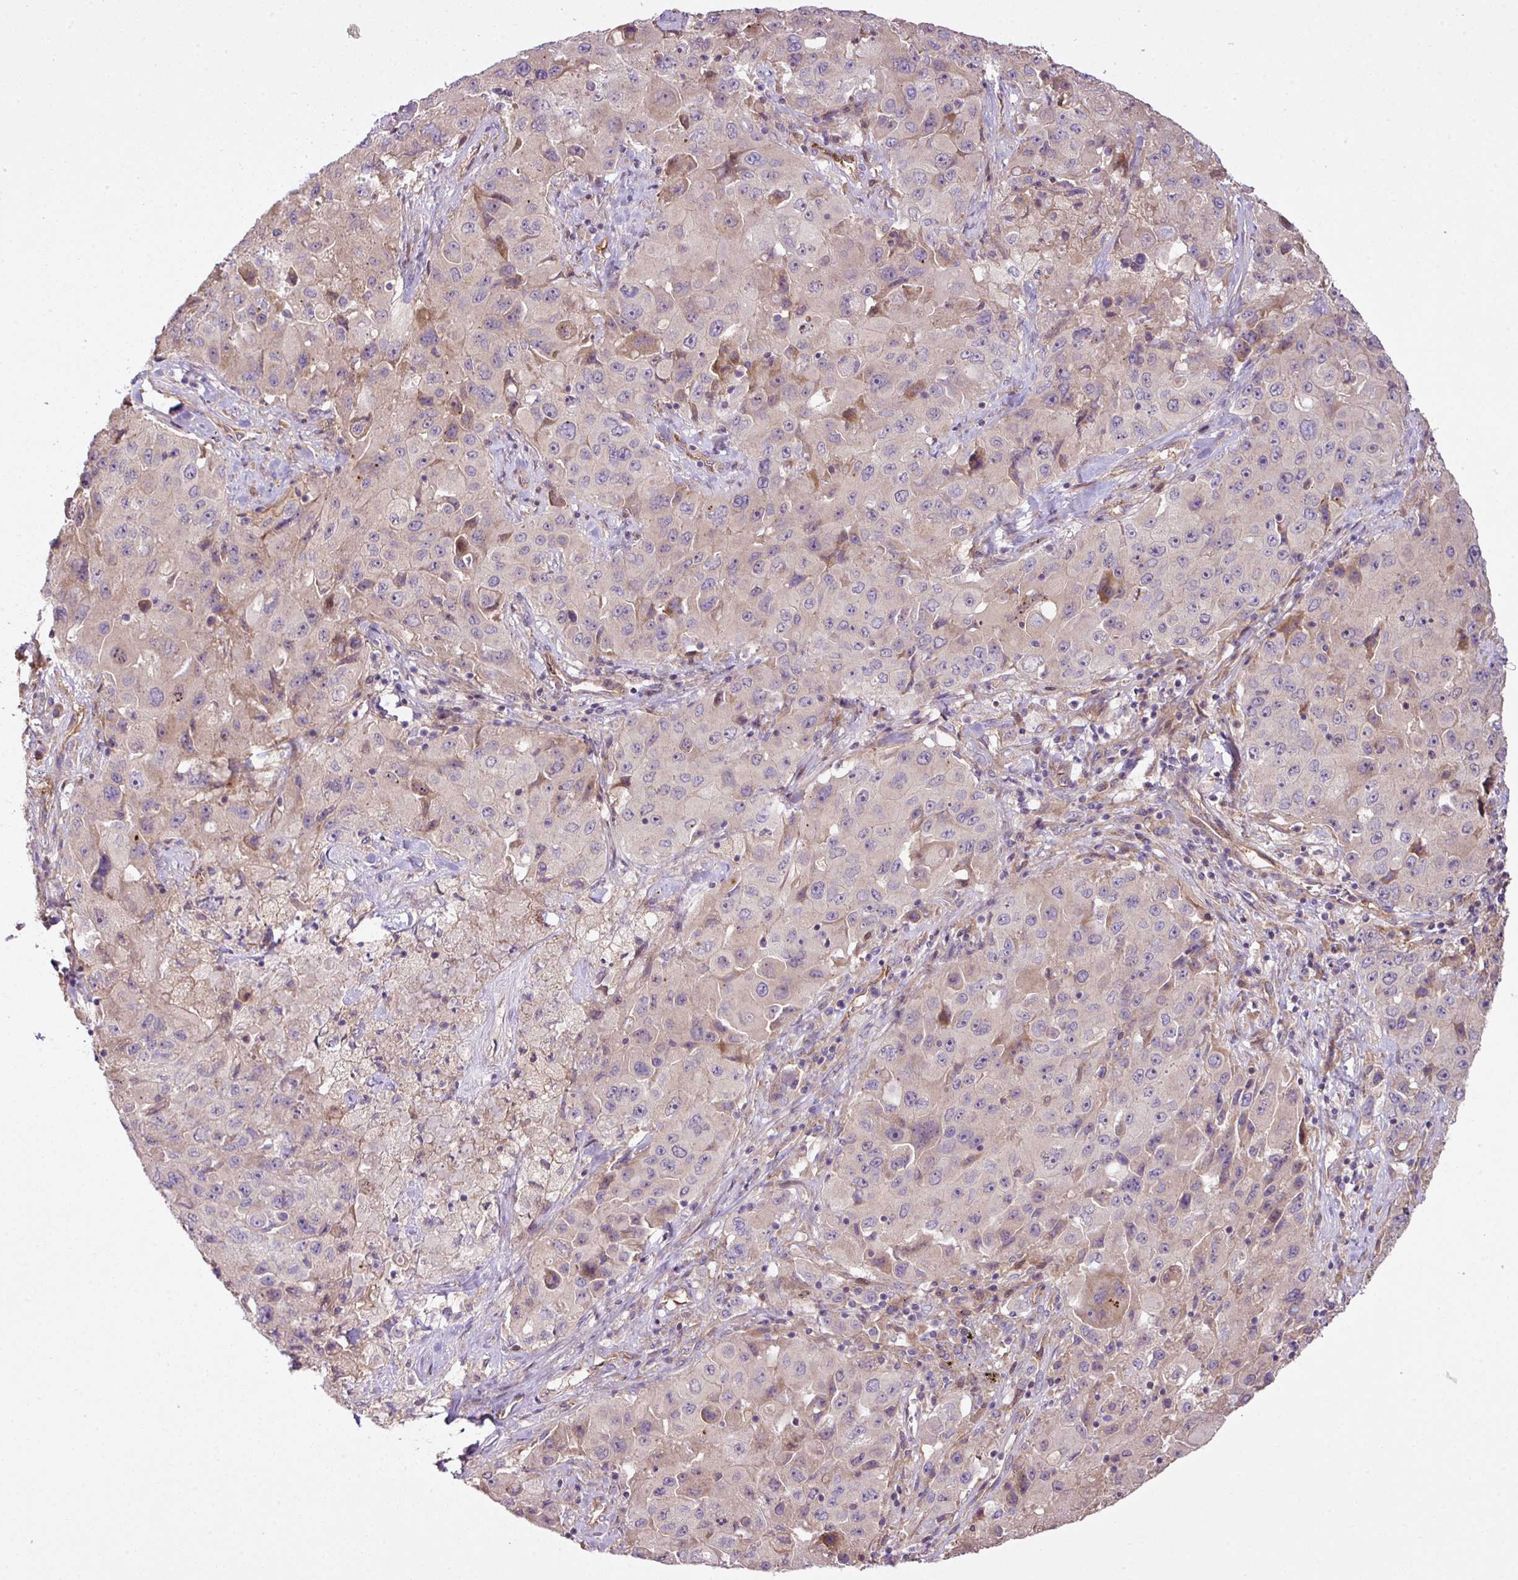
{"staining": {"intensity": "negative", "quantity": "none", "location": "none"}, "tissue": "lung cancer", "cell_type": "Tumor cells", "image_type": "cancer", "snomed": [{"axis": "morphology", "description": "Squamous cell carcinoma, NOS"}, {"axis": "topography", "description": "Lung"}], "caption": "Tumor cells are negative for brown protein staining in lung cancer (squamous cell carcinoma).", "gene": "COX18", "patient": {"sex": "male", "age": 63}}